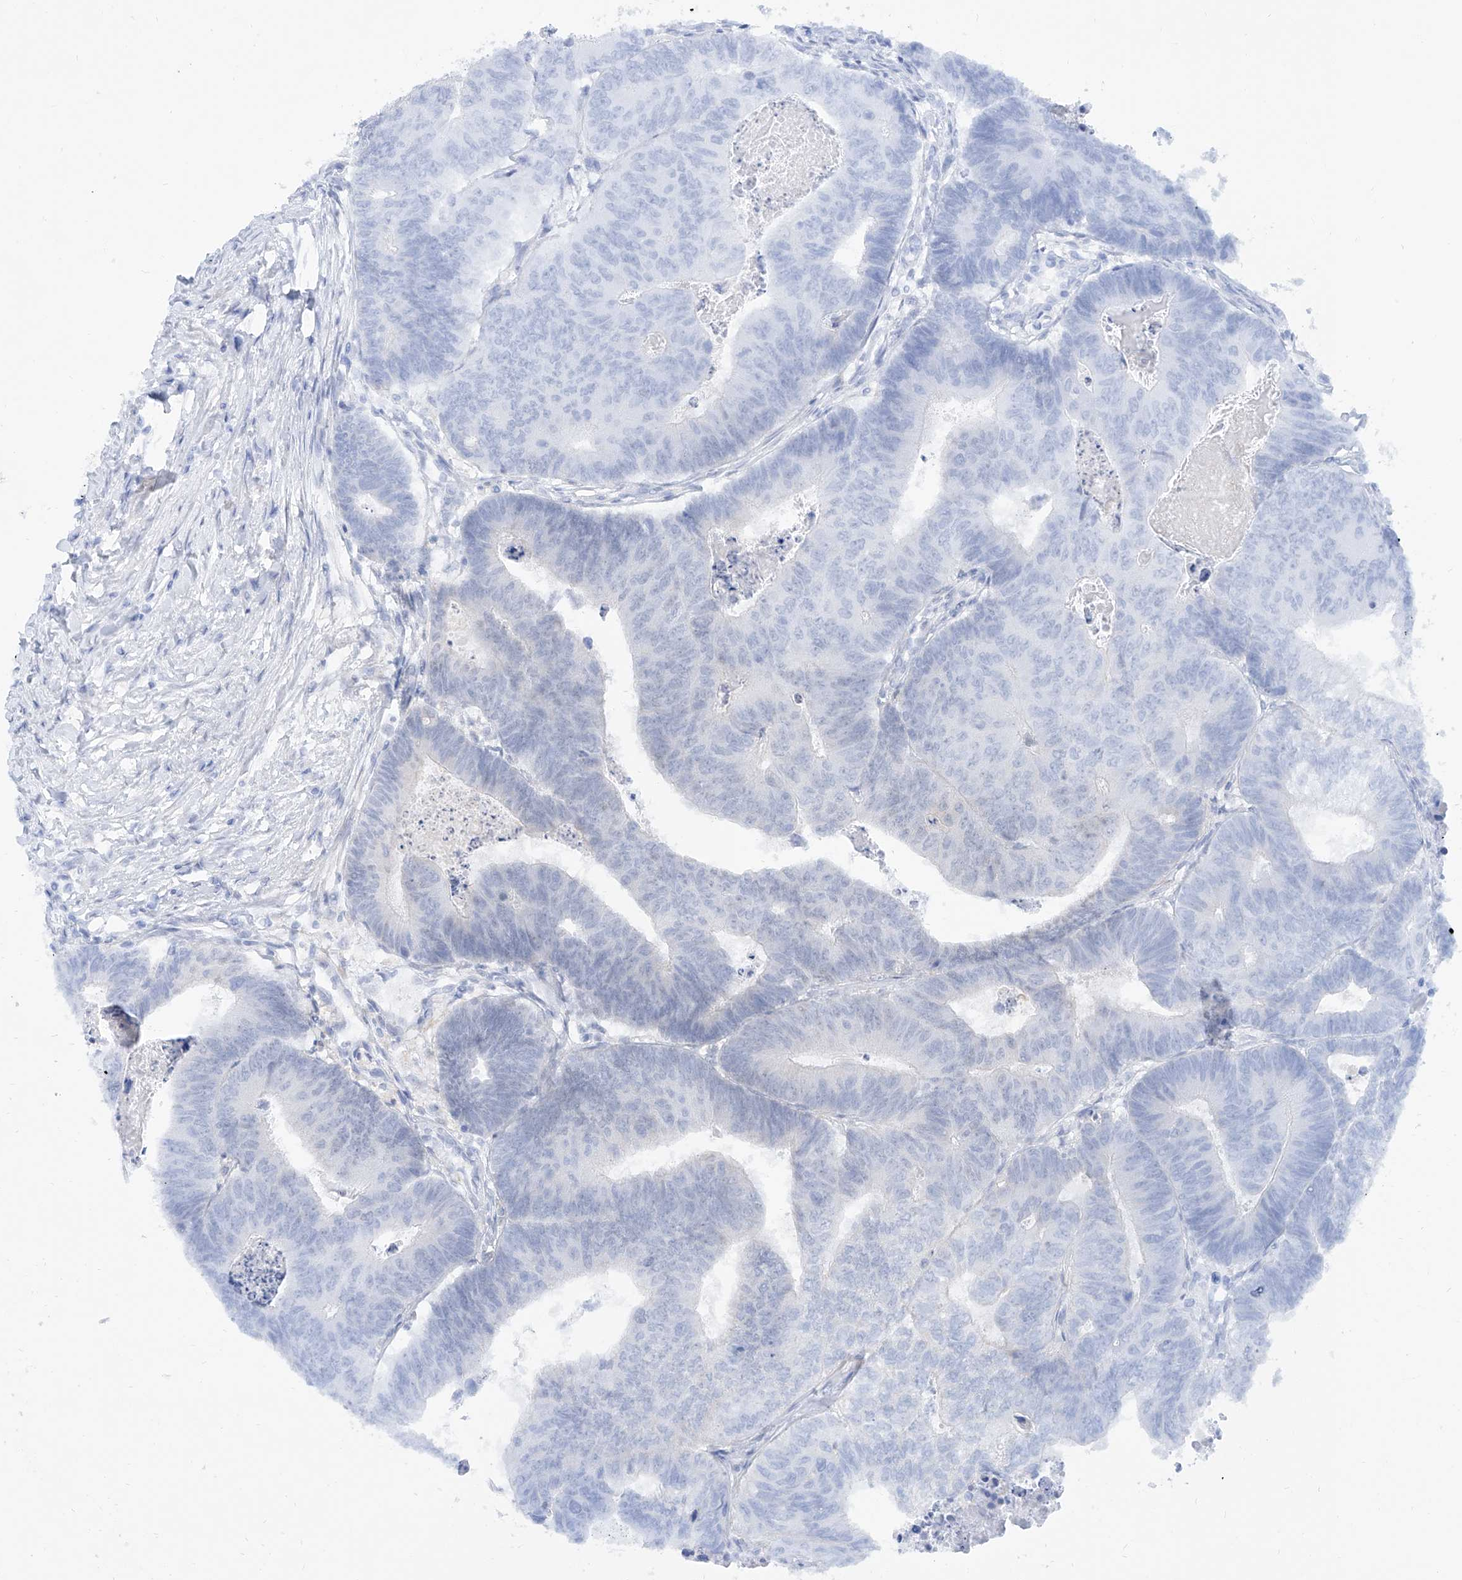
{"staining": {"intensity": "negative", "quantity": "none", "location": "none"}, "tissue": "colorectal cancer", "cell_type": "Tumor cells", "image_type": "cancer", "snomed": [{"axis": "morphology", "description": "Adenocarcinoma, NOS"}, {"axis": "topography", "description": "Colon"}], "caption": "Adenocarcinoma (colorectal) stained for a protein using immunohistochemistry (IHC) exhibits no positivity tumor cells.", "gene": "PDXK", "patient": {"sex": "female", "age": 67}}